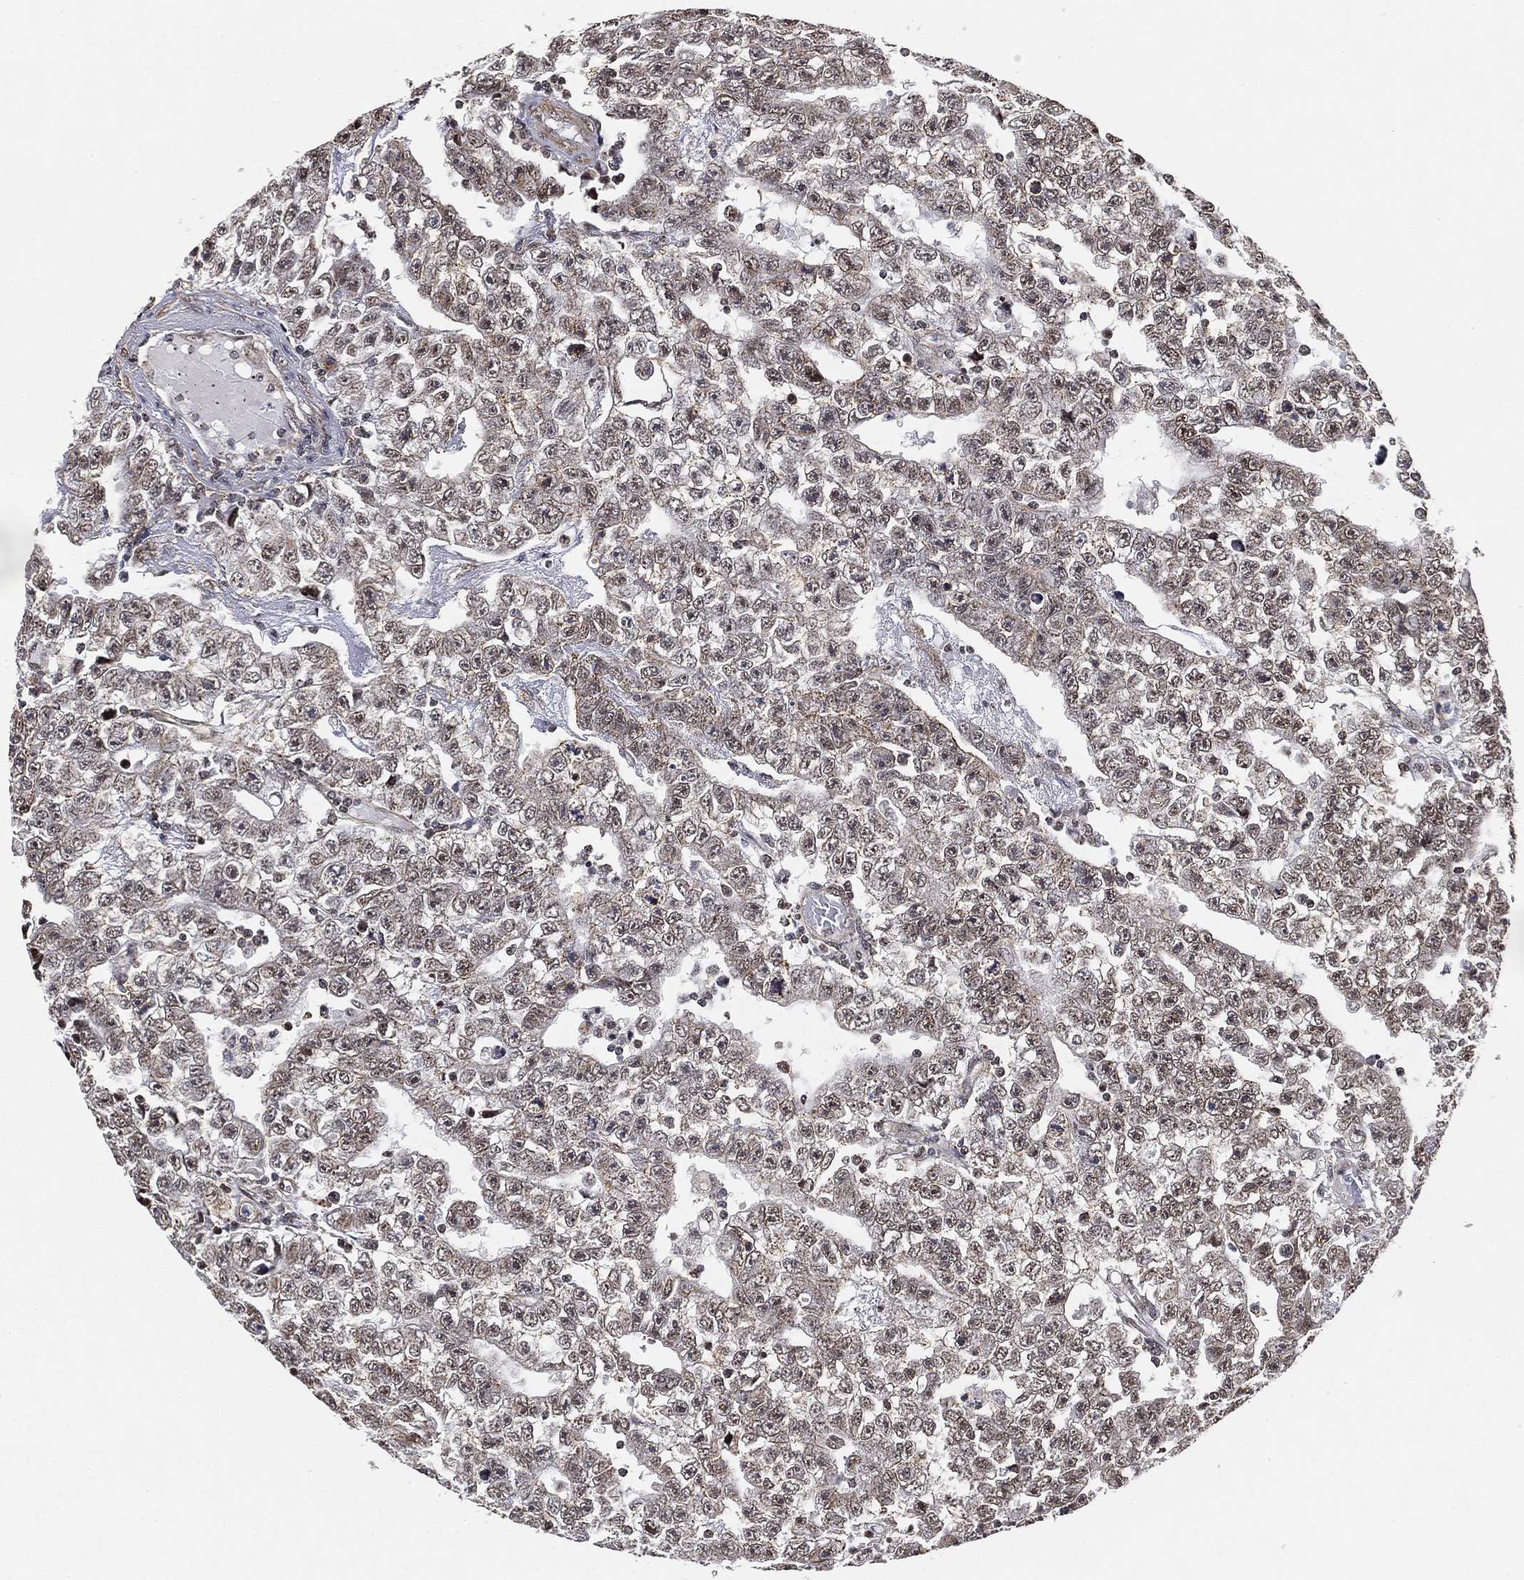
{"staining": {"intensity": "moderate", "quantity": "25%-75%", "location": "nuclear"}, "tissue": "testis cancer", "cell_type": "Tumor cells", "image_type": "cancer", "snomed": [{"axis": "morphology", "description": "Carcinoma, Embryonal, NOS"}, {"axis": "topography", "description": "Testis"}], "caption": "IHC histopathology image of neoplastic tissue: testis cancer (embryonal carcinoma) stained using immunohistochemistry (IHC) reveals medium levels of moderate protein expression localized specifically in the nuclear of tumor cells, appearing as a nuclear brown color.", "gene": "RSRC2", "patient": {"sex": "male", "age": 25}}